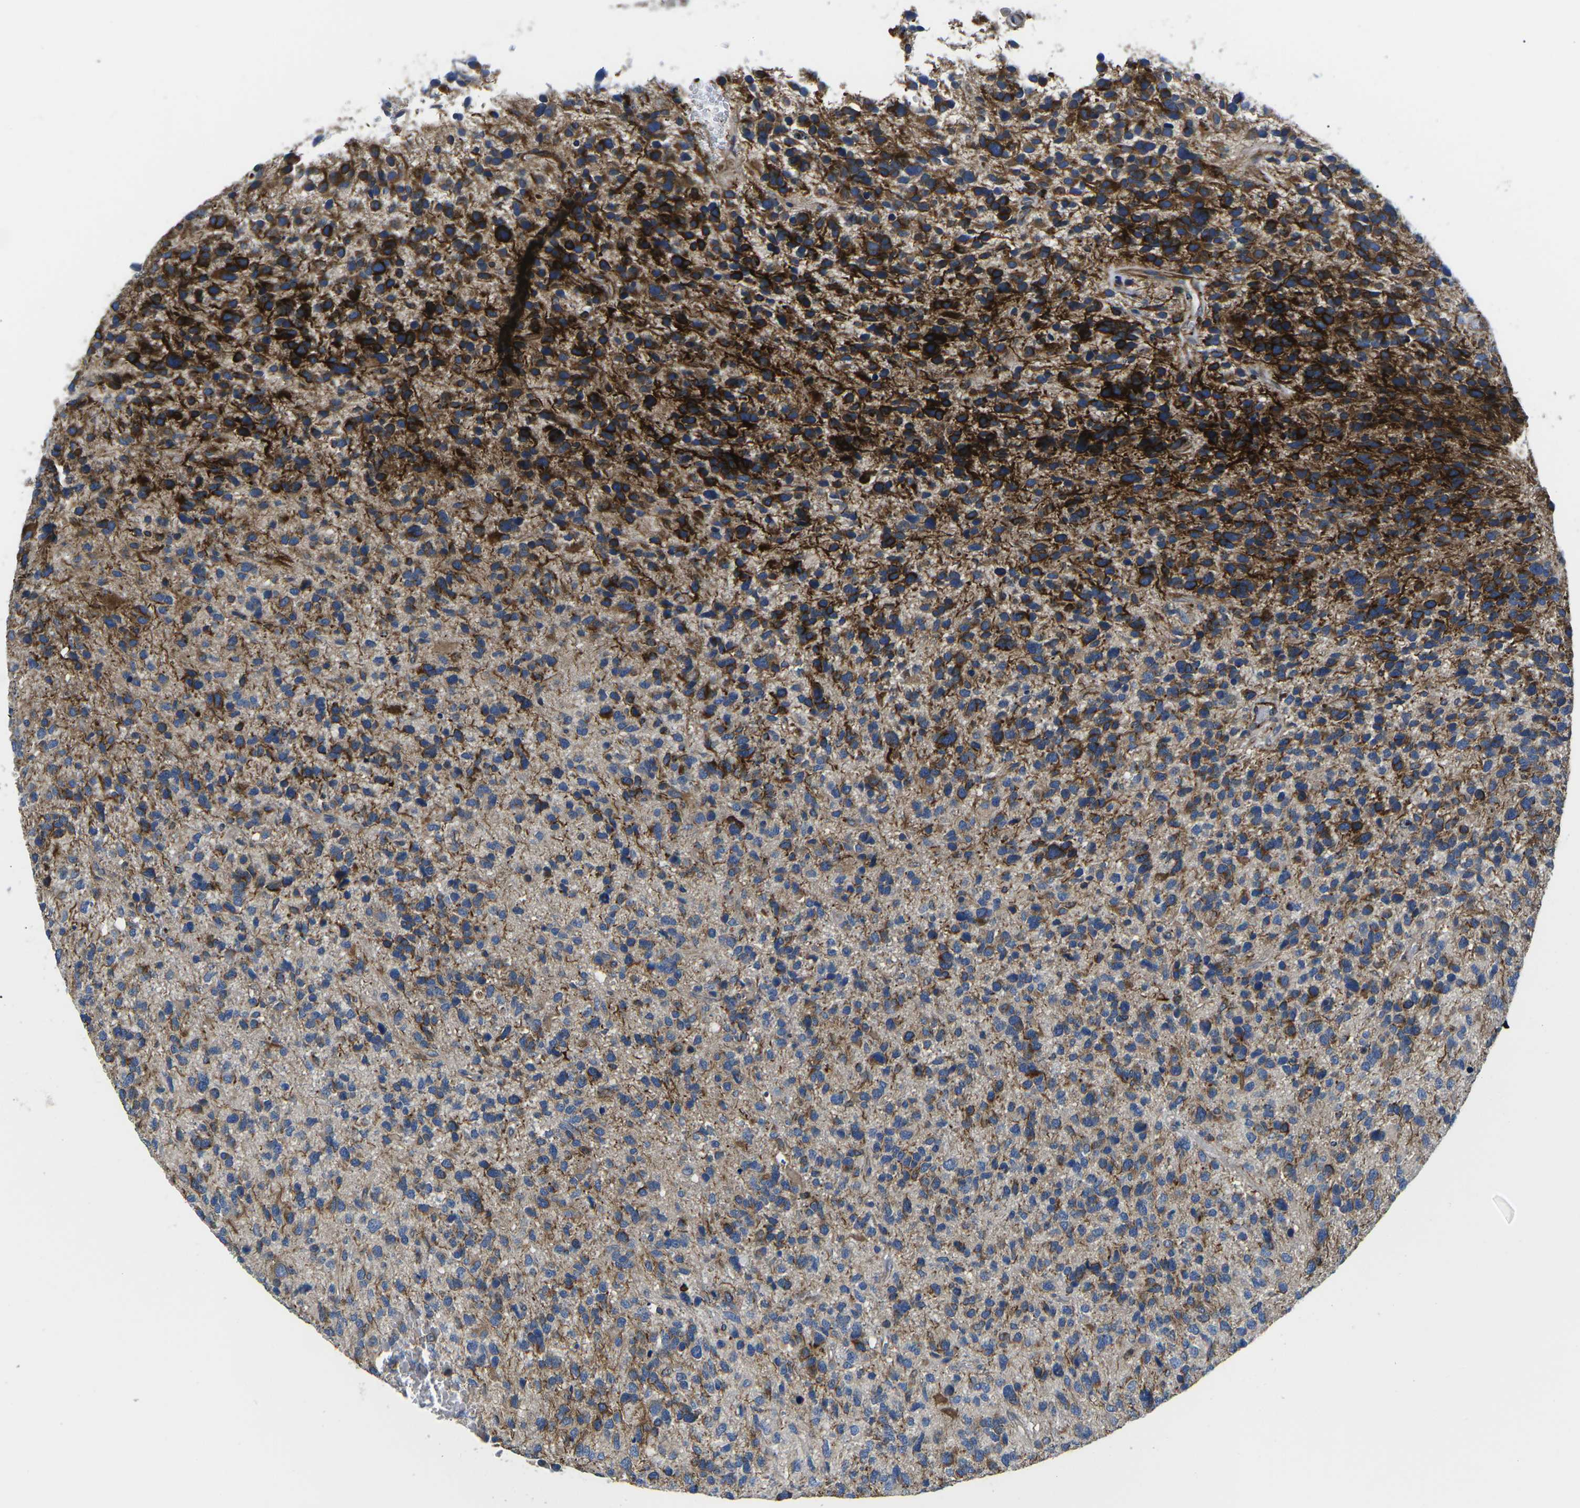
{"staining": {"intensity": "strong", "quantity": "25%-75%", "location": "cytoplasmic/membranous"}, "tissue": "glioma", "cell_type": "Tumor cells", "image_type": "cancer", "snomed": [{"axis": "morphology", "description": "Glioma, malignant, High grade"}, {"axis": "topography", "description": "Brain"}], "caption": "IHC of malignant glioma (high-grade) demonstrates high levels of strong cytoplasmic/membranous staining in approximately 25%-75% of tumor cells.", "gene": "TMEFF2", "patient": {"sex": "female", "age": 58}}